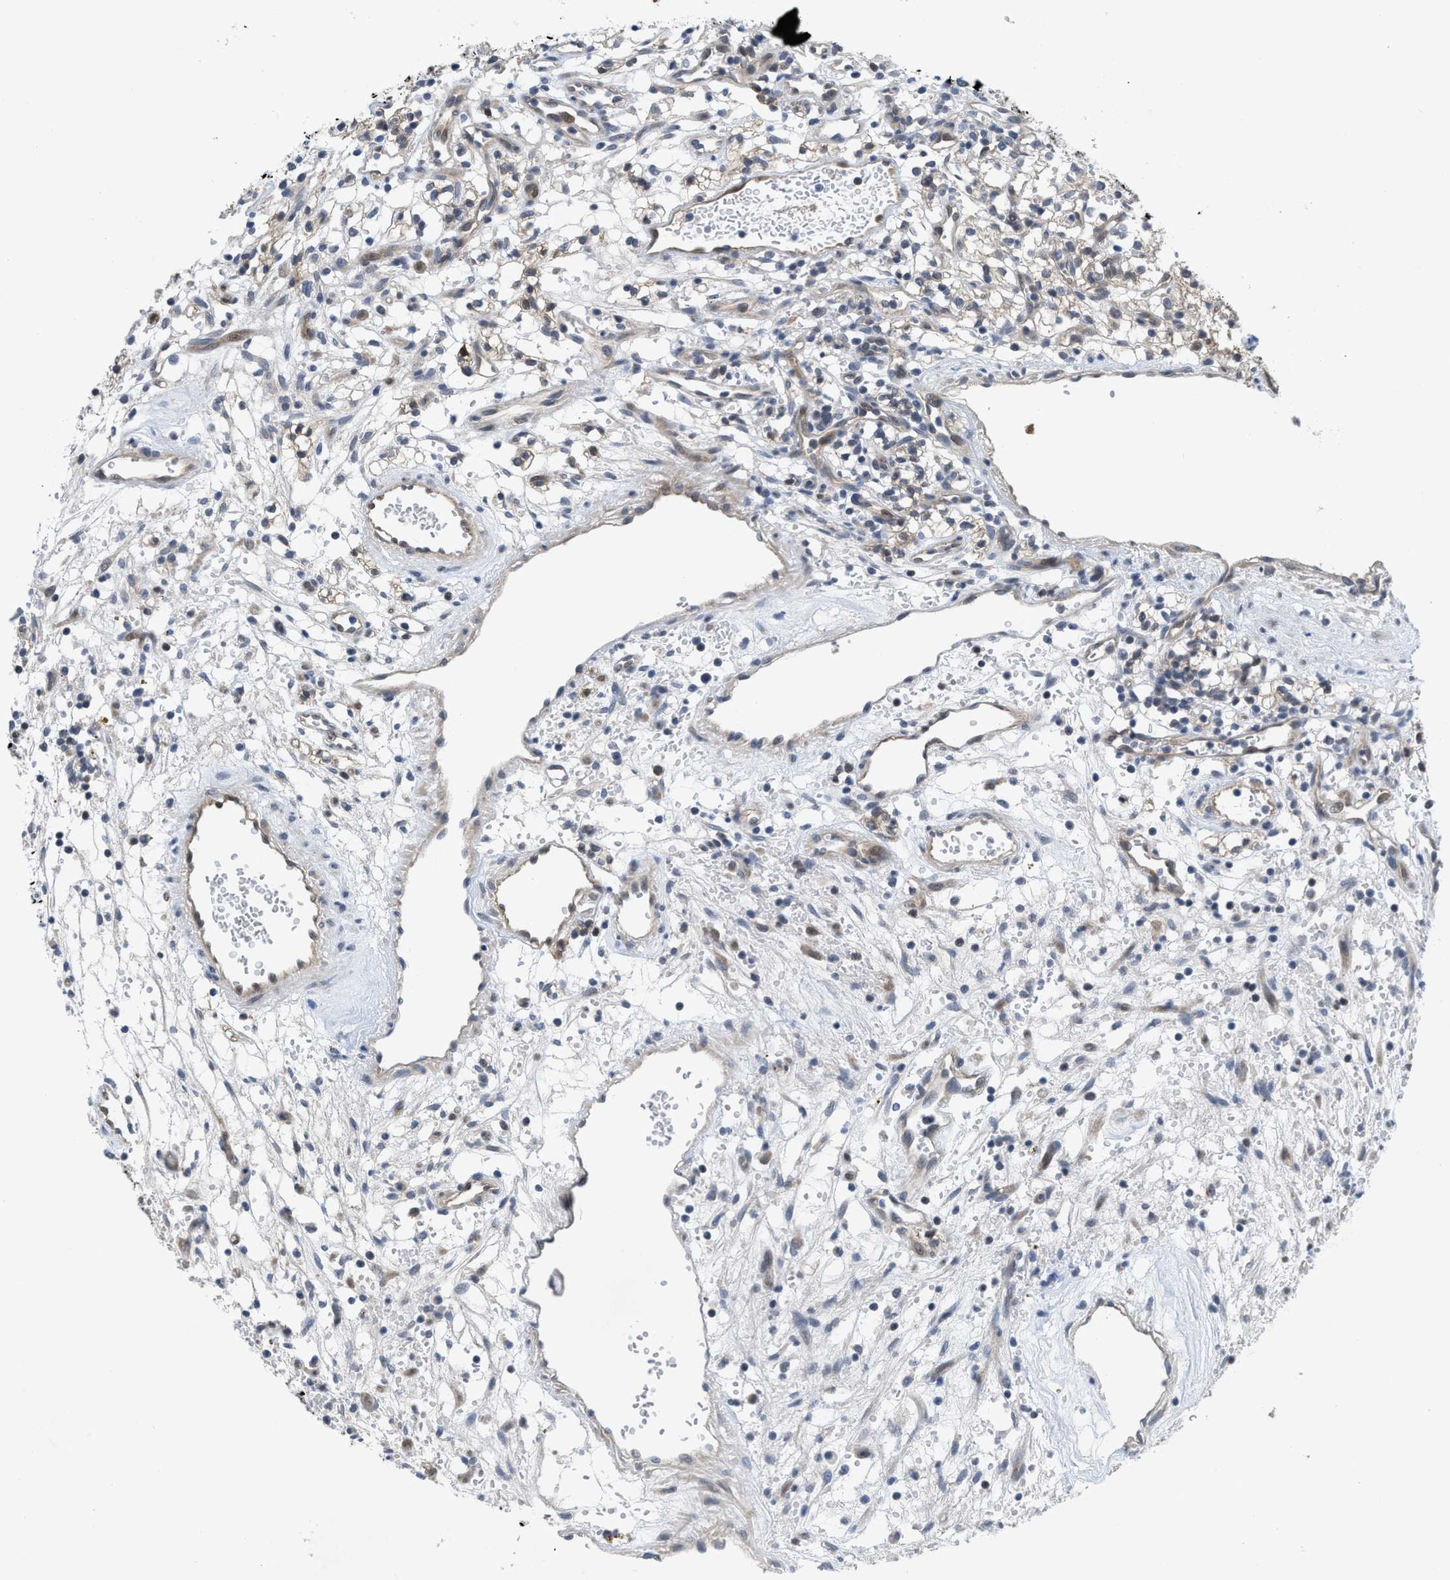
{"staining": {"intensity": "weak", "quantity": "25%-75%", "location": "cytoplasmic/membranous"}, "tissue": "renal cancer", "cell_type": "Tumor cells", "image_type": "cancer", "snomed": [{"axis": "morphology", "description": "Adenocarcinoma, NOS"}, {"axis": "topography", "description": "Kidney"}], "caption": "Immunohistochemistry staining of renal adenocarcinoma, which reveals low levels of weak cytoplasmic/membranous expression in approximately 25%-75% of tumor cells indicating weak cytoplasmic/membranous protein expression. The staining was performed using DAB (brown) for protein detection and nuclei were counterstained in hematoxylin (blue).", "gene": "LDAF1", "patient": {"sex": "male", "age": 59}}